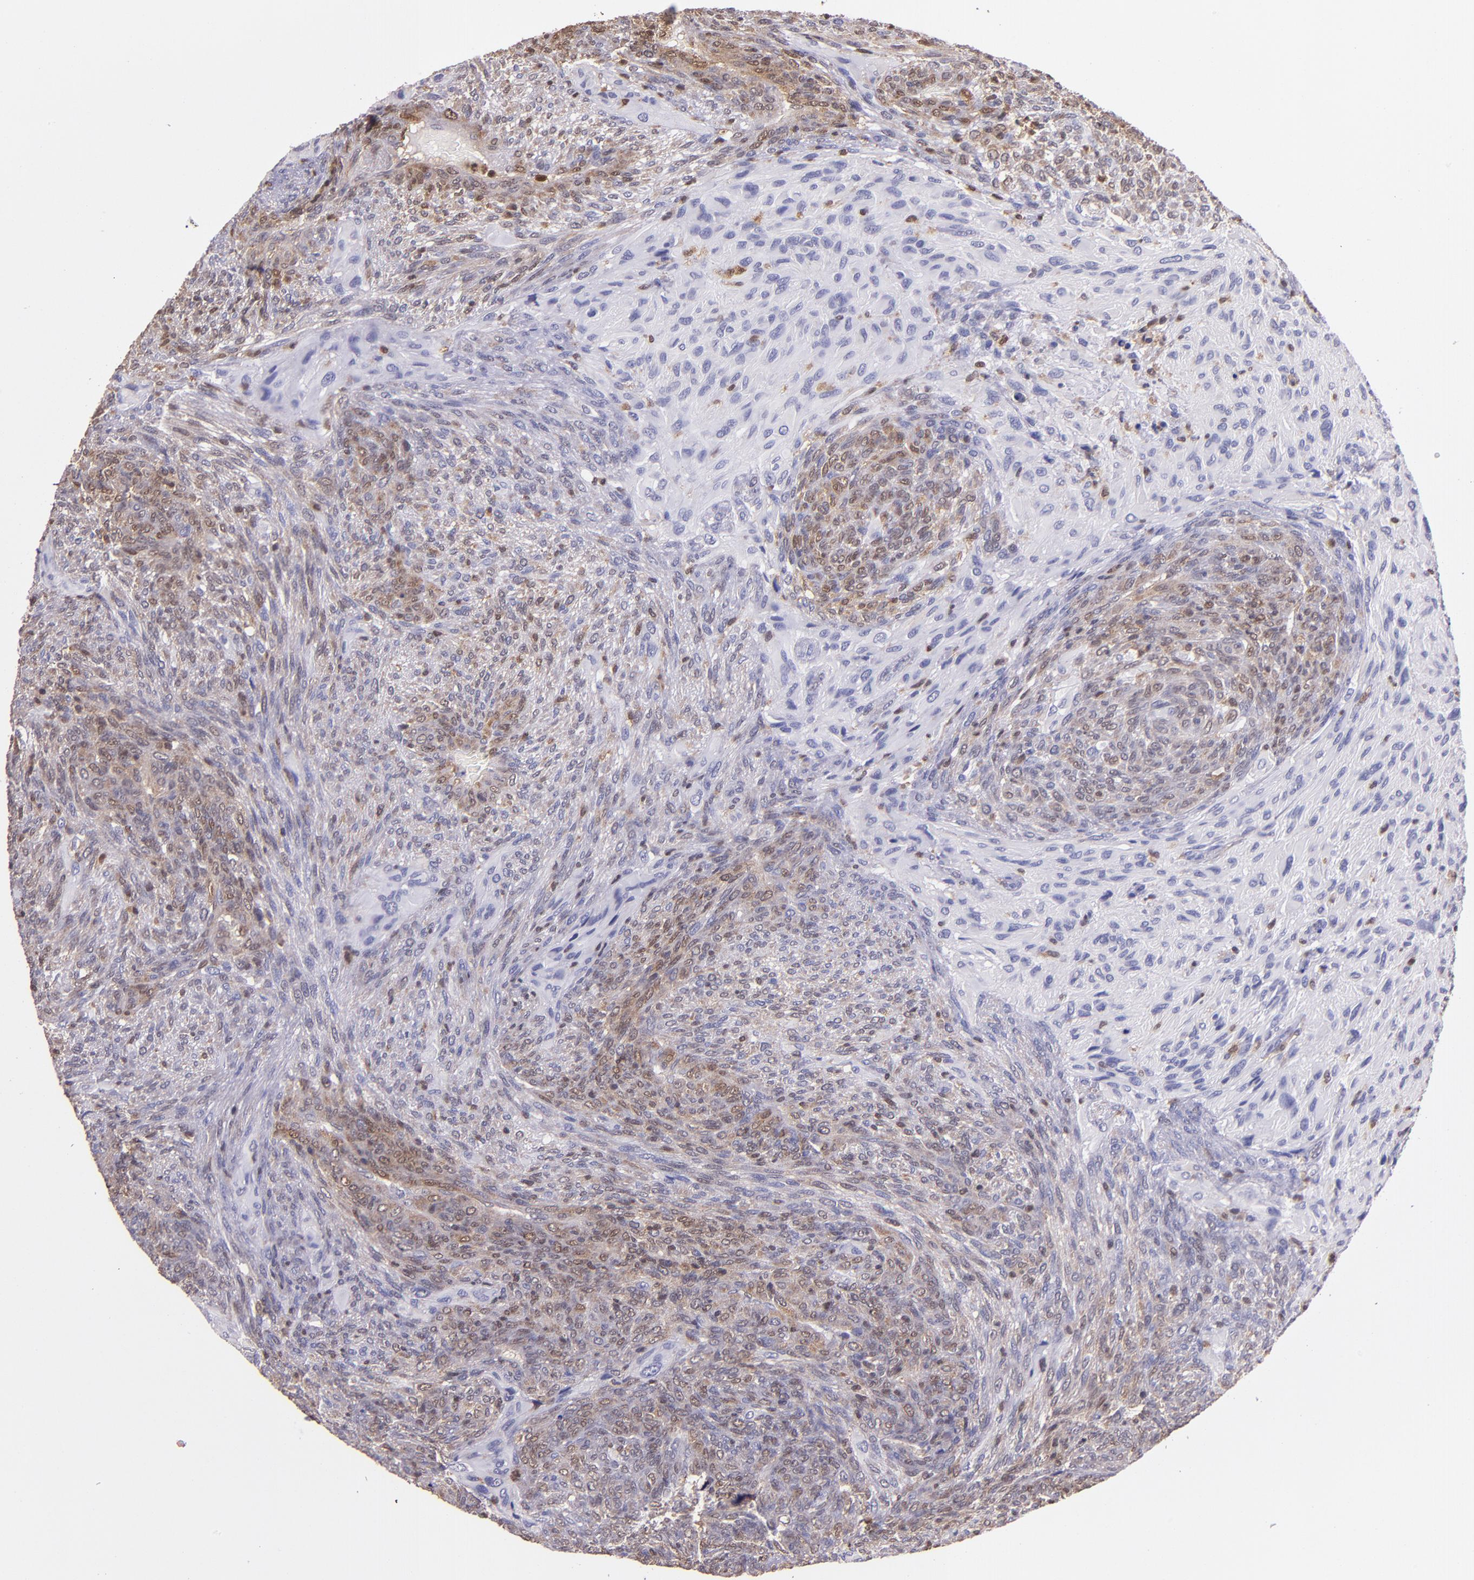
{"staining": {"intensity": "moderate", "quantity": ">75%", "location": "cytoplasmic/membranous,nuclear"}, "tissue": "glioma", "cell_type": "Tumor cells", "image_type": "cancer", "snomed": [{"axis": "morphology", "description": "Glioma, malignant, High grade"}, {"axis": "topography", "description": "Cerebral cortex"}], "caption": "Protein expression analysis of human glioma reveals moderate cytoplasmic/membranous and nuclear expression in about >75% of tumor cells.", "gene": "STAT6", "patient": {"sex": "female", "age": 55}}